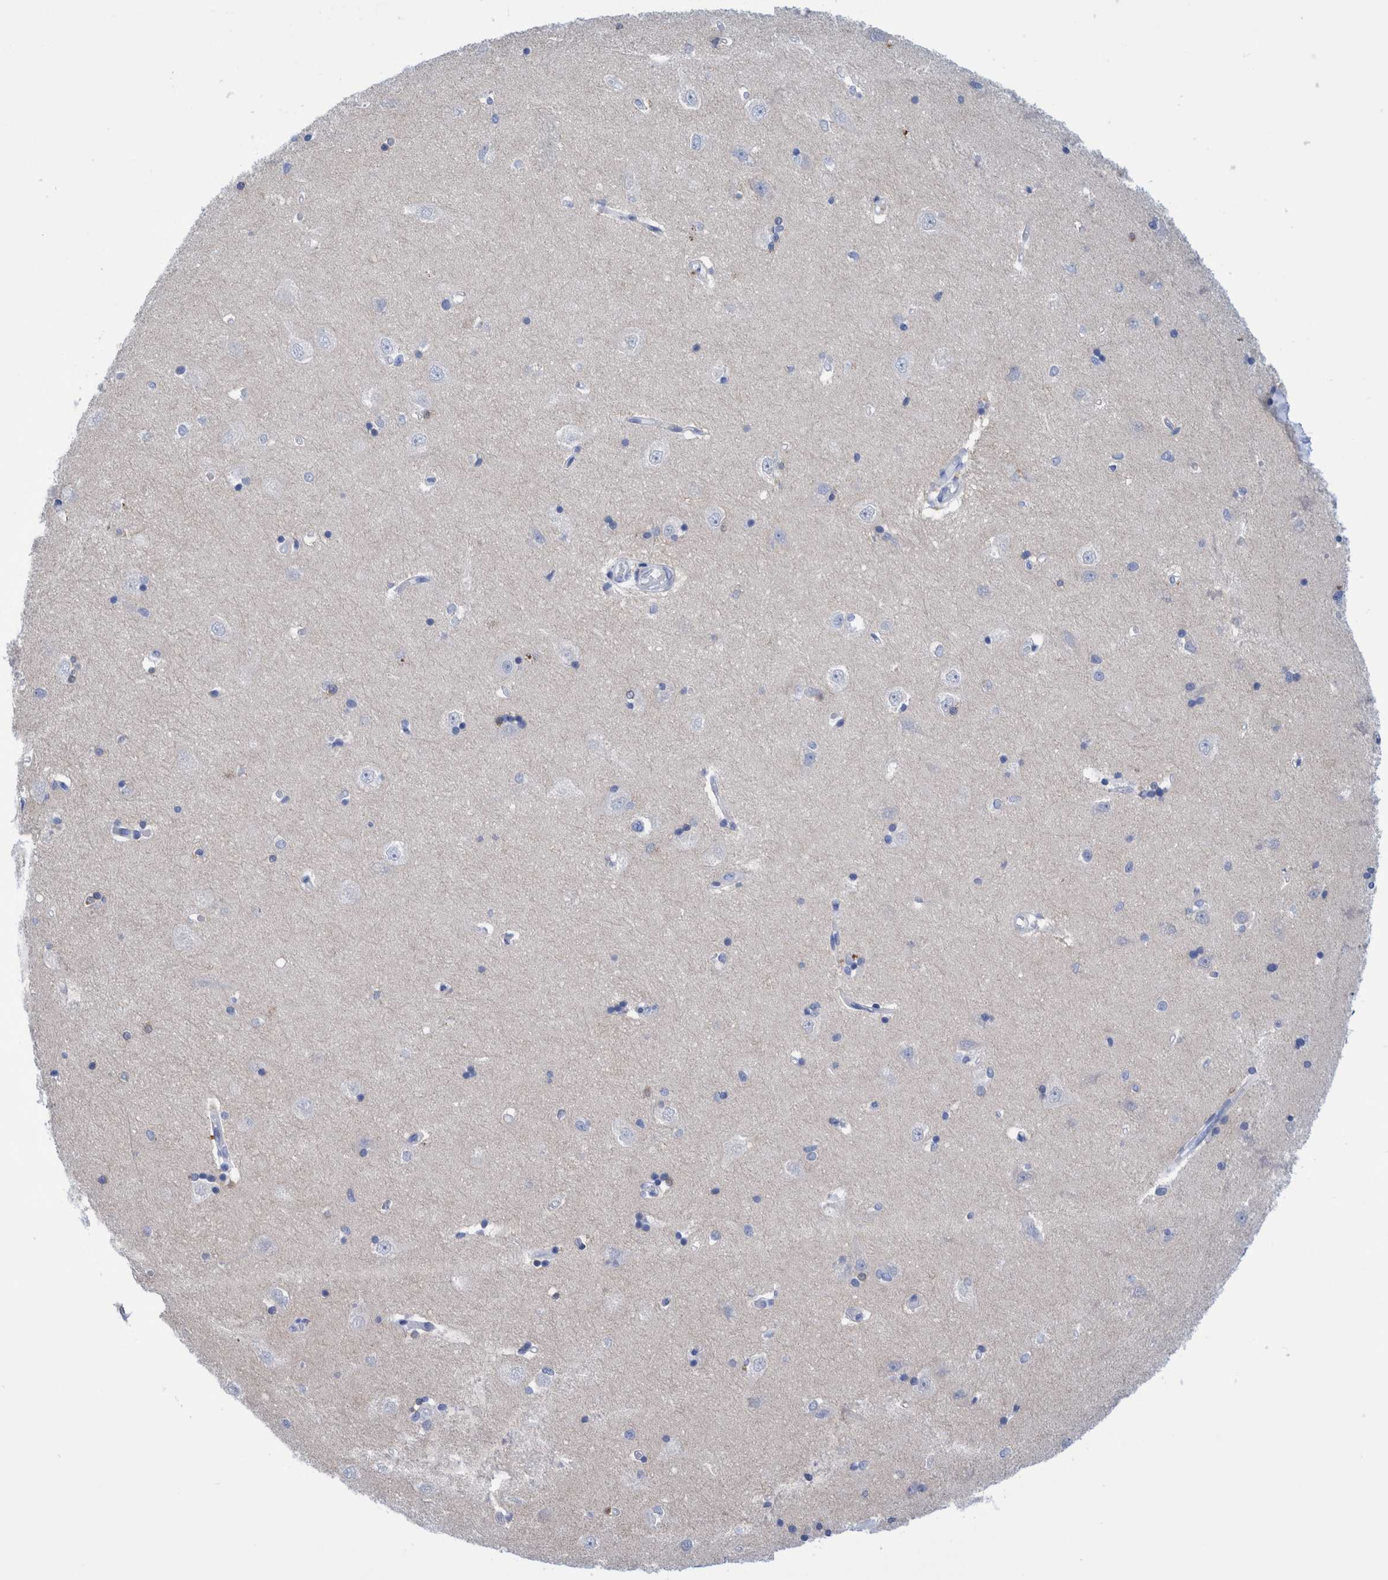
{"staining": {"intensity": "negative", "quantity": "none", "location": "none"}, "tissue": "hippocampus", "cell_type": "Glial cells", "image_type": "normal", "snomed": [{"axis": "morphology", "description": "Normal tissue, NOS"}, {"axis": "topography", "description": "Hippocampus"}], "caption": "This micrograph is of unremarkable hippocampus stained with immunohistochemistry to label a protein in brown with the nuclei are counter-stained blue. There is no staining in glial cells. Nuclei are stained in blue.", "gene": "PERP", "patient": {"sex": "male", "age": 45}}